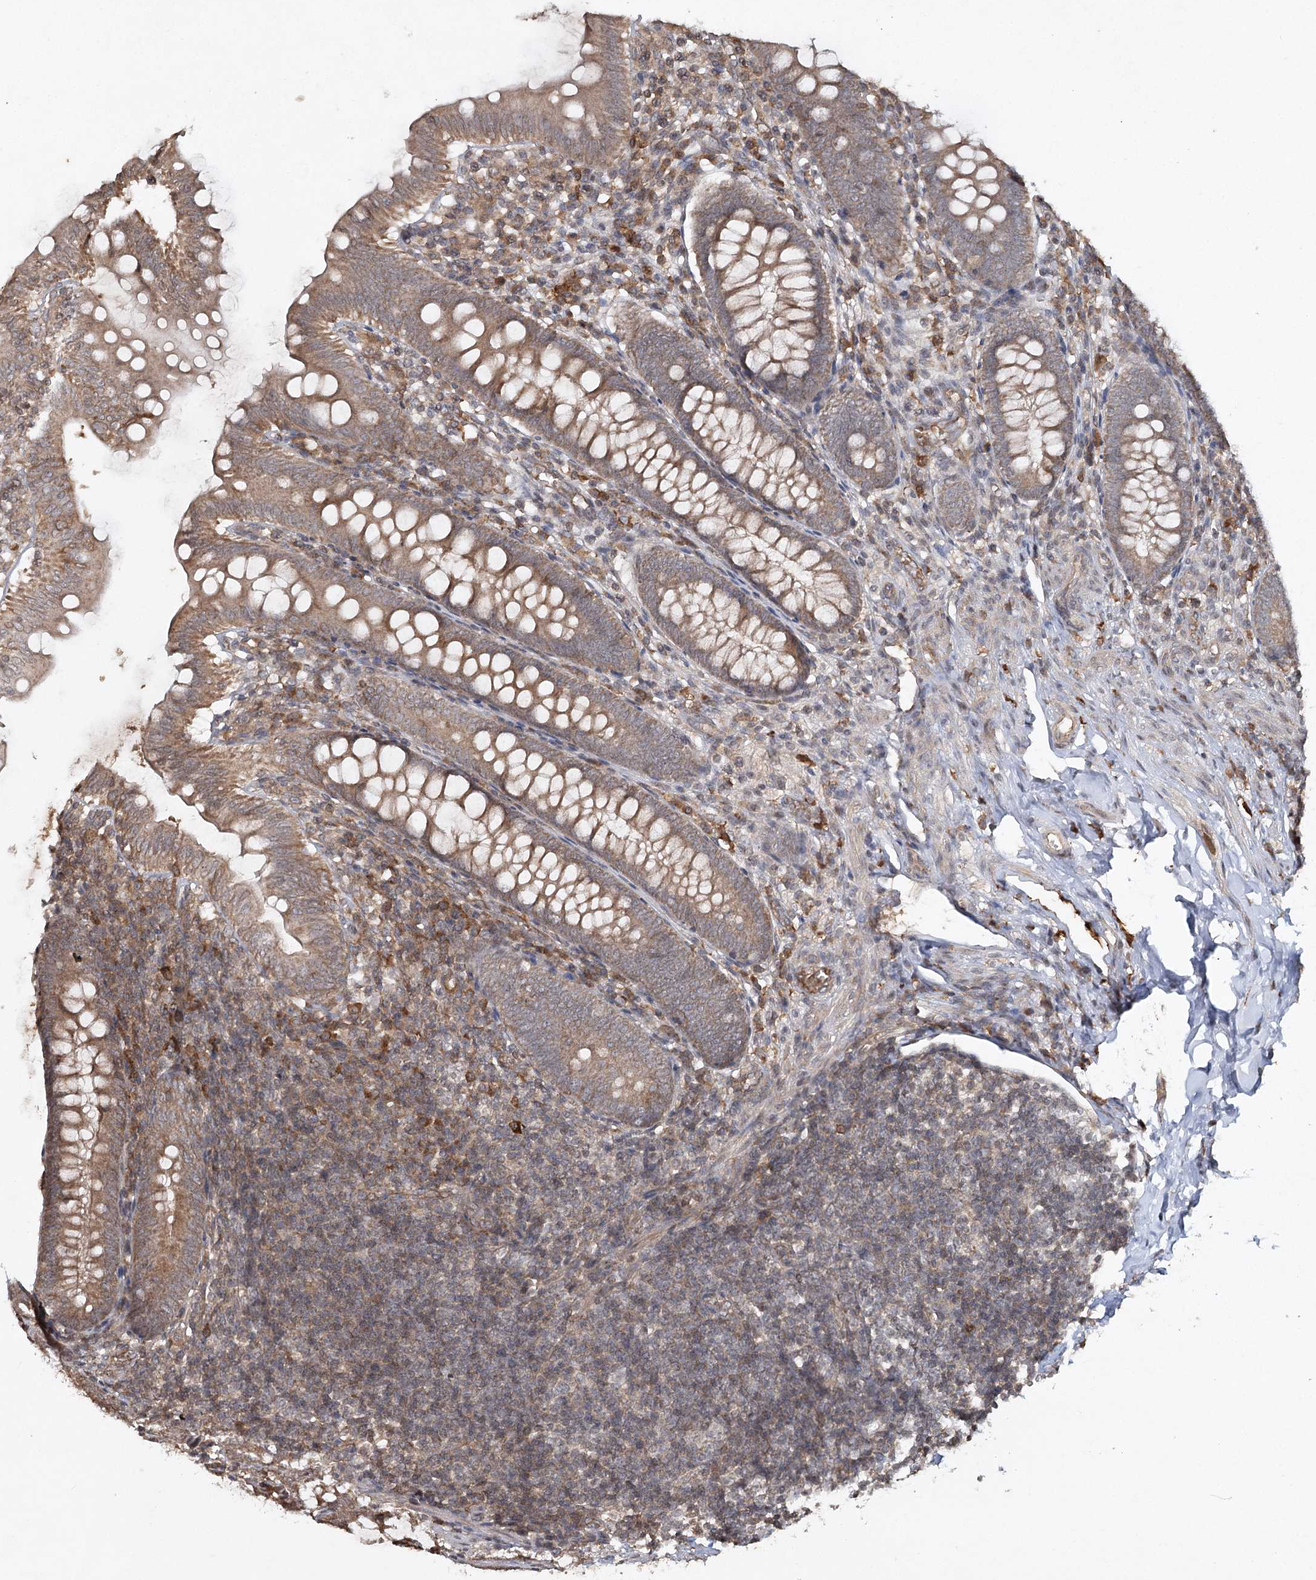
{"staining": {"intensity": "moderate", "quantity": ">75%", "location": "cytoplasmic/membranous"}, "tissue": "appendix", "cell_type": "Glandular cells", "image_type": "normal", "snomed": [{"axis": "morphology", "description": "Normal tissue, NOS"}, {"axis": "topography", "description": "Appendix"}], "caption": "Benign appendix displays moderate cytoplasmic/membranous positivity in approximately >75% of glandular cells, visualized by immunohistochemistry.", "gene": "CYP2B6", "patient": {"sex": "male", "age": 14}}